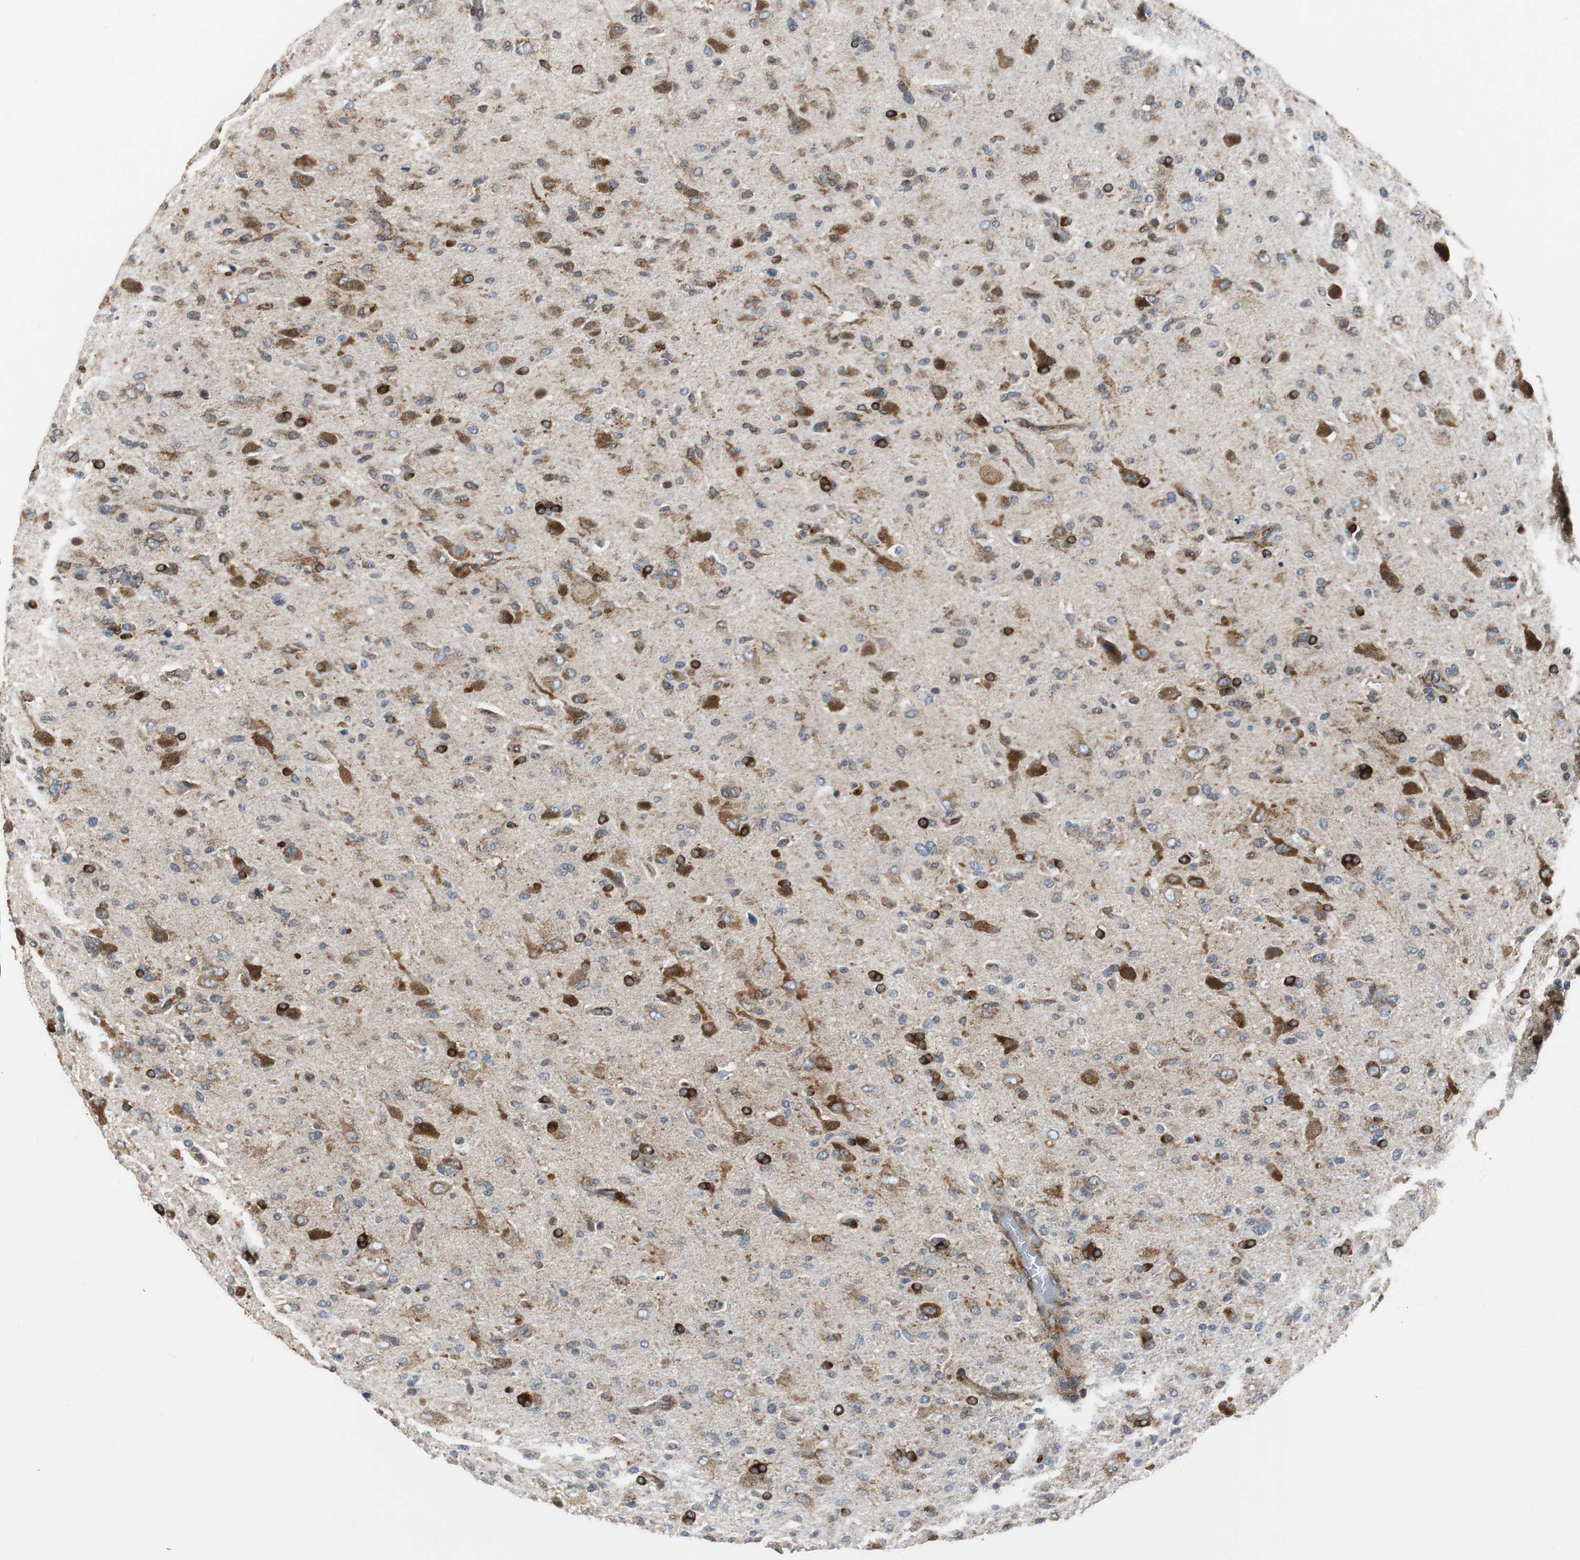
{"staining": {"intensity": "moderate", "quantity": "<25%", "location": "cytoplasmic/membranous"}, "tissue": "glioma", "cell_type": "Tumor cells", "image_type": "cancer", "snomed": [{"axis": "morphology", "description": "Glioma, malignant, High grade"}, {"axis": "topography", "description": "Brain"}], "caption": "Protein expression analysis of glioma displays moderate cytoplasmic/membranous staining in about <25% of tumor cells.", "gene": "ISCU", "patient": {"sex": "male", "age": 71}}